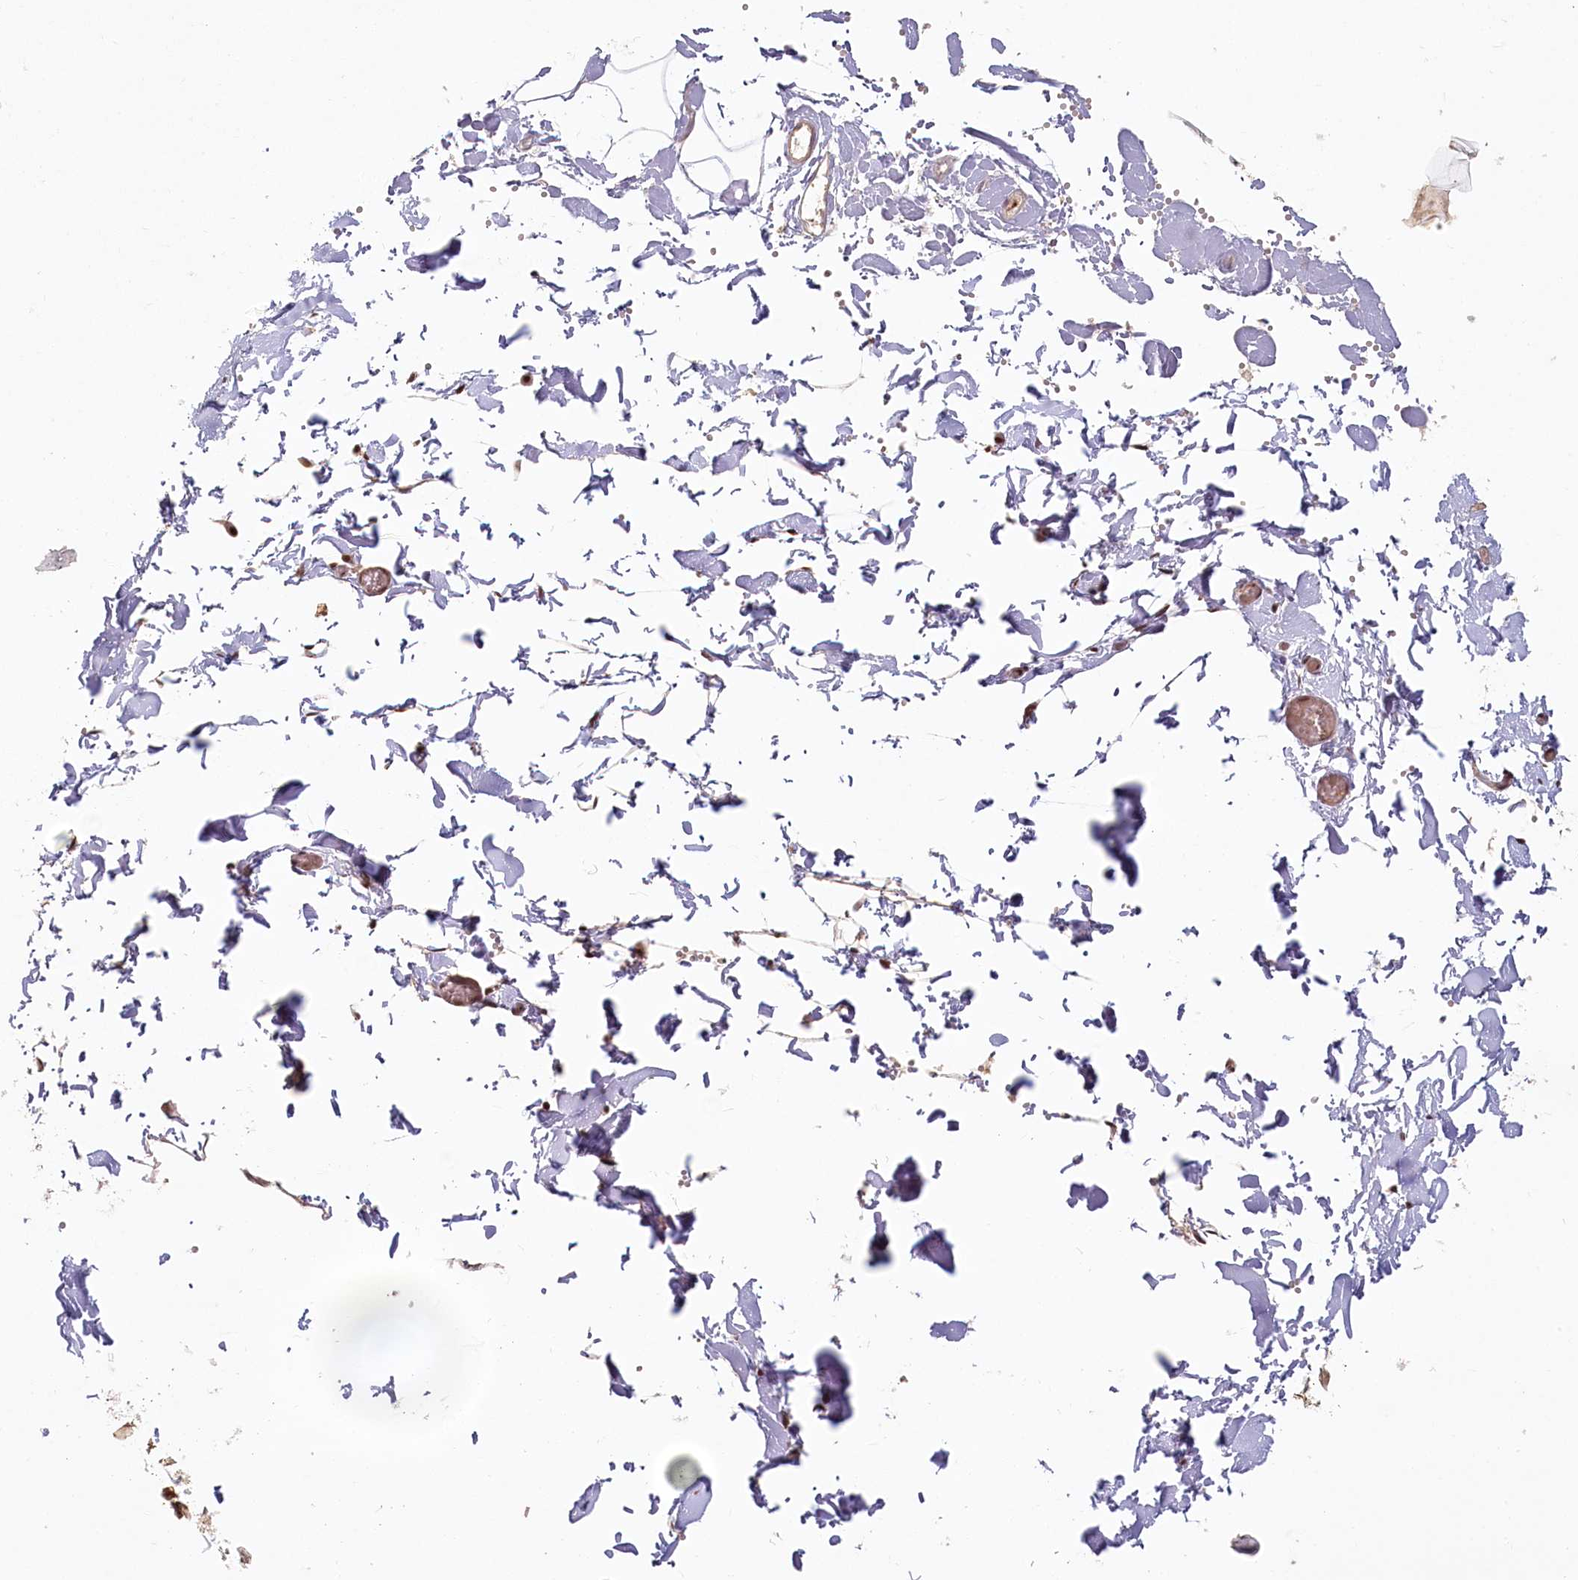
{"staining": {"intensity": "moderate", "quantity": "<25%", "location": "nuclear"}, "tissue": "adipose tissue", "cell_type": "Adipocytes", "image_type": "normal", "snomed": [{"axis": "morphology", "description": "Normal tissue, NOS"}, {"axis": "topography", "description": "Gallbladder"}, {"axis": "topography", "description": "Peripheral nerve tissue"}], "caption": "A micrograph showing moderate nuclear expression in approximately <25% of adipocytes in unremarkable adipose tissue, as visualized by brown immunohistochemical staining.", "gene": "FAM204A", "patient": {"sex": "male", "age": 38}}